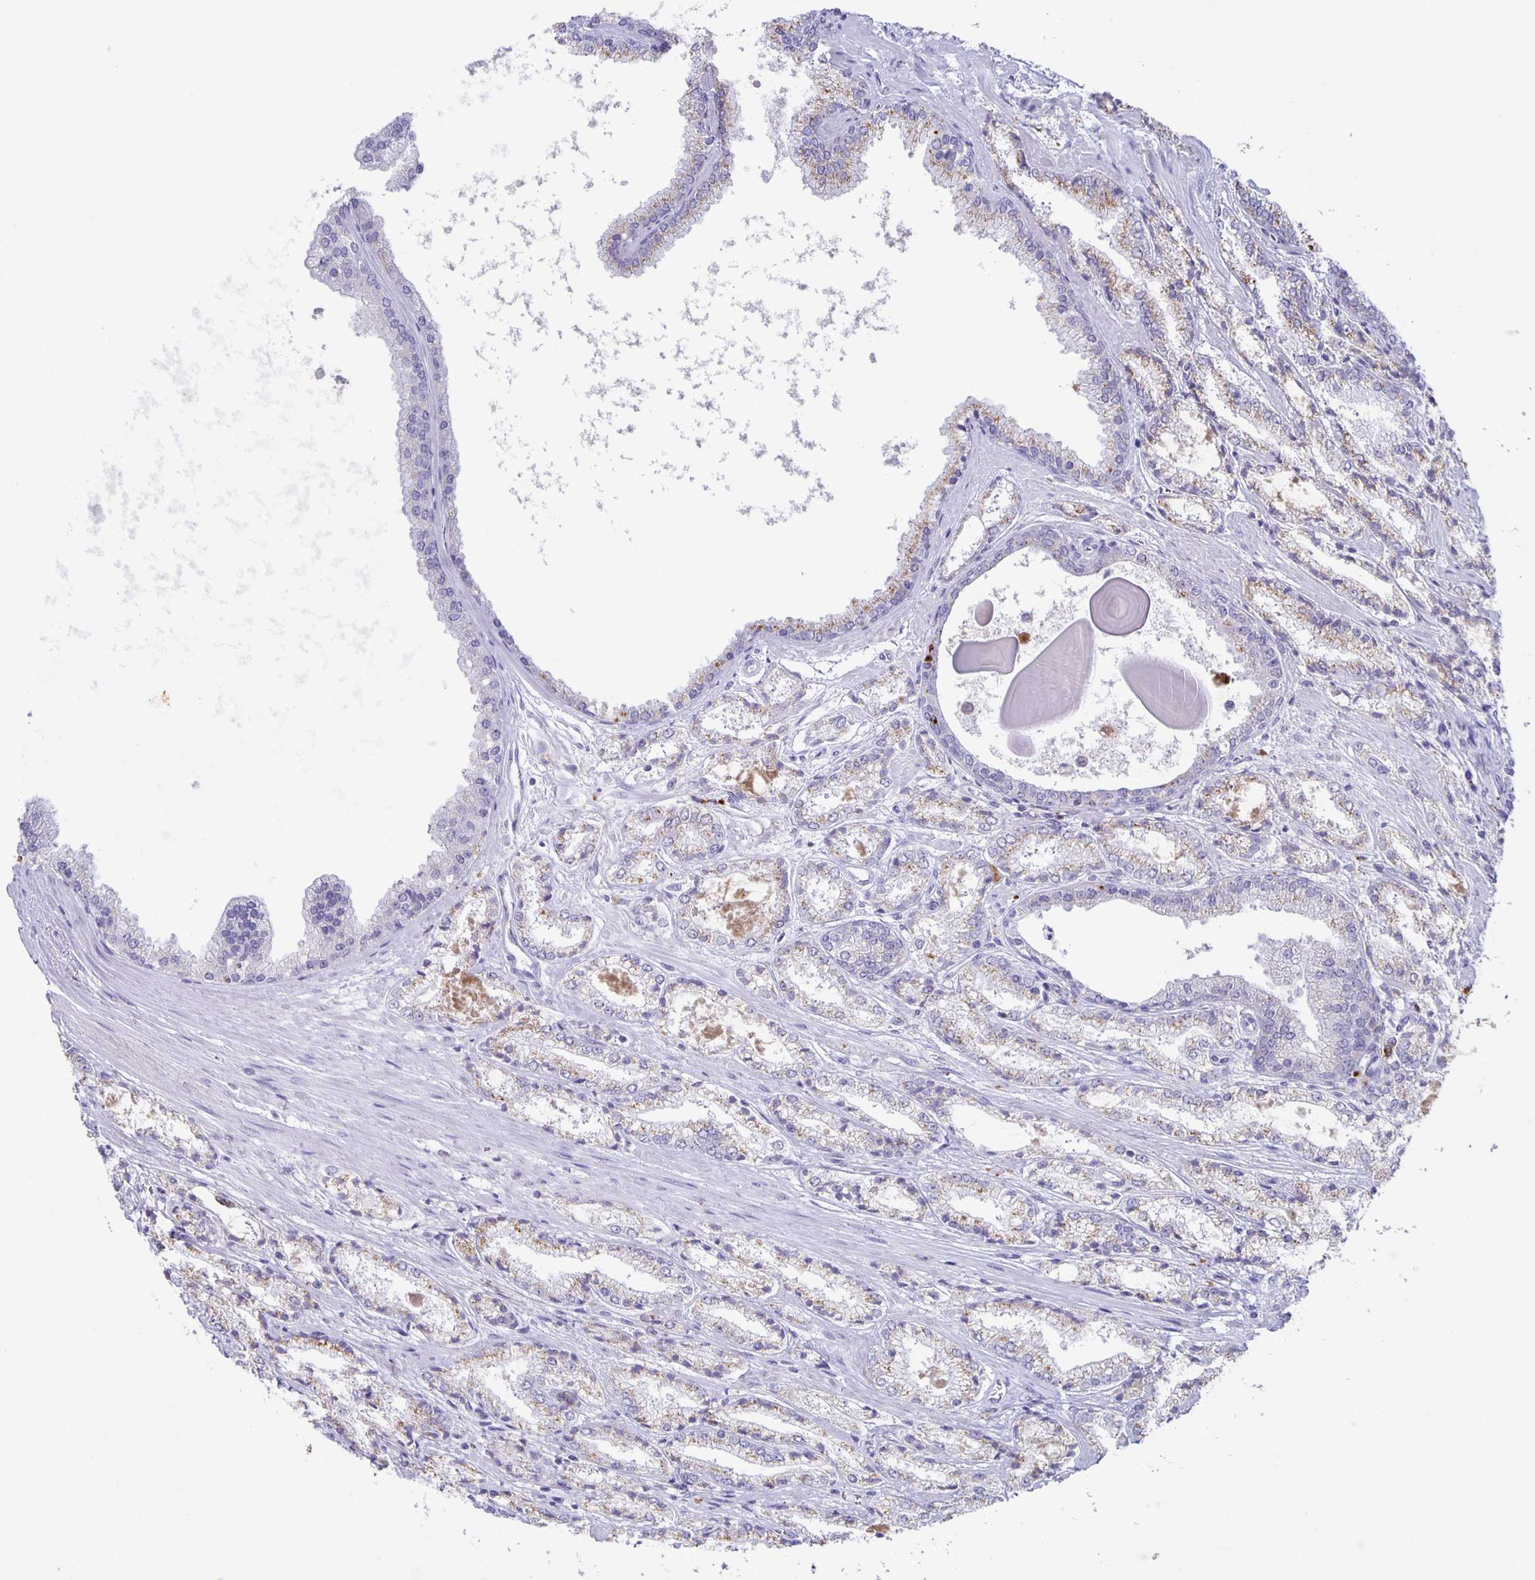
{"staining": {"intensity": "weak", "quantity": "<25%", "location": "cytoplasmic/membranous"}, "tissue": "prostate cancer", "cell_type": "Tumor cells", "image_type": "cancer", "snomed": [{"axis": "morphology", "description": "Adenocarcinoma, High grade"}, {"axis": "topography", "description": "Prostate"}], "caption": "Tumor cells are negative for protein expression in human high-grade adenocarcinoma (prostate).", "gene": "LIPA", "patient": {"sex": "male", "age": 64}}